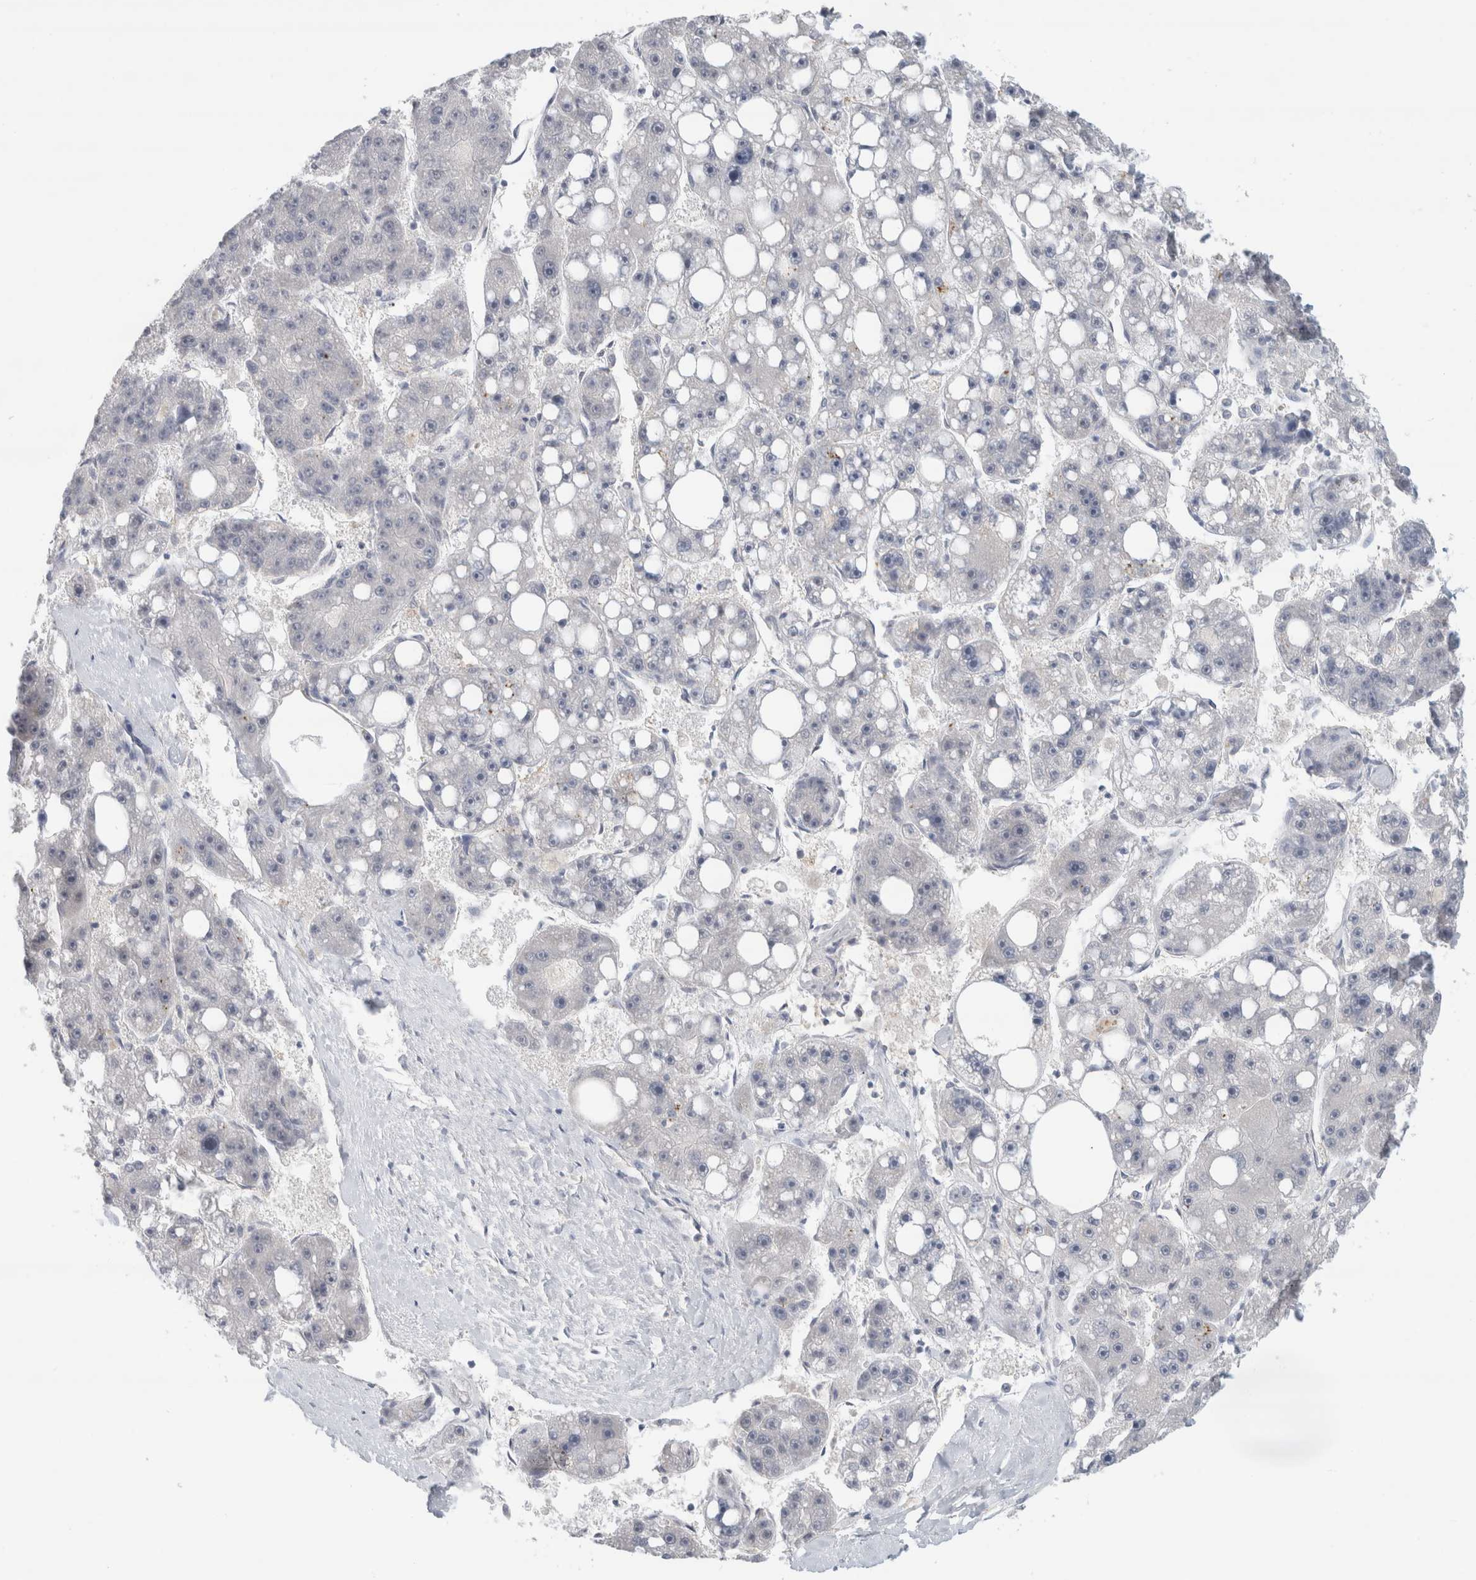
{"staining": {"intensity": "negative", "quantity": "none", "location": "none"}, "tissue": "liver cancer", "cell_type": "Tumor cells", "image_type": "cancer", "snomed": [{"axis": "morphology", "description": "Carcinoma, Hepatocellular, NOS"}, {"axis": "topography", "description": "Liver"}], "caption": "An image of human liver hepatocellular carcinoma is negative for staining in tumor cells.", "gene": "EIF4G3", "patient": {"sex": "female", "age": 61}}